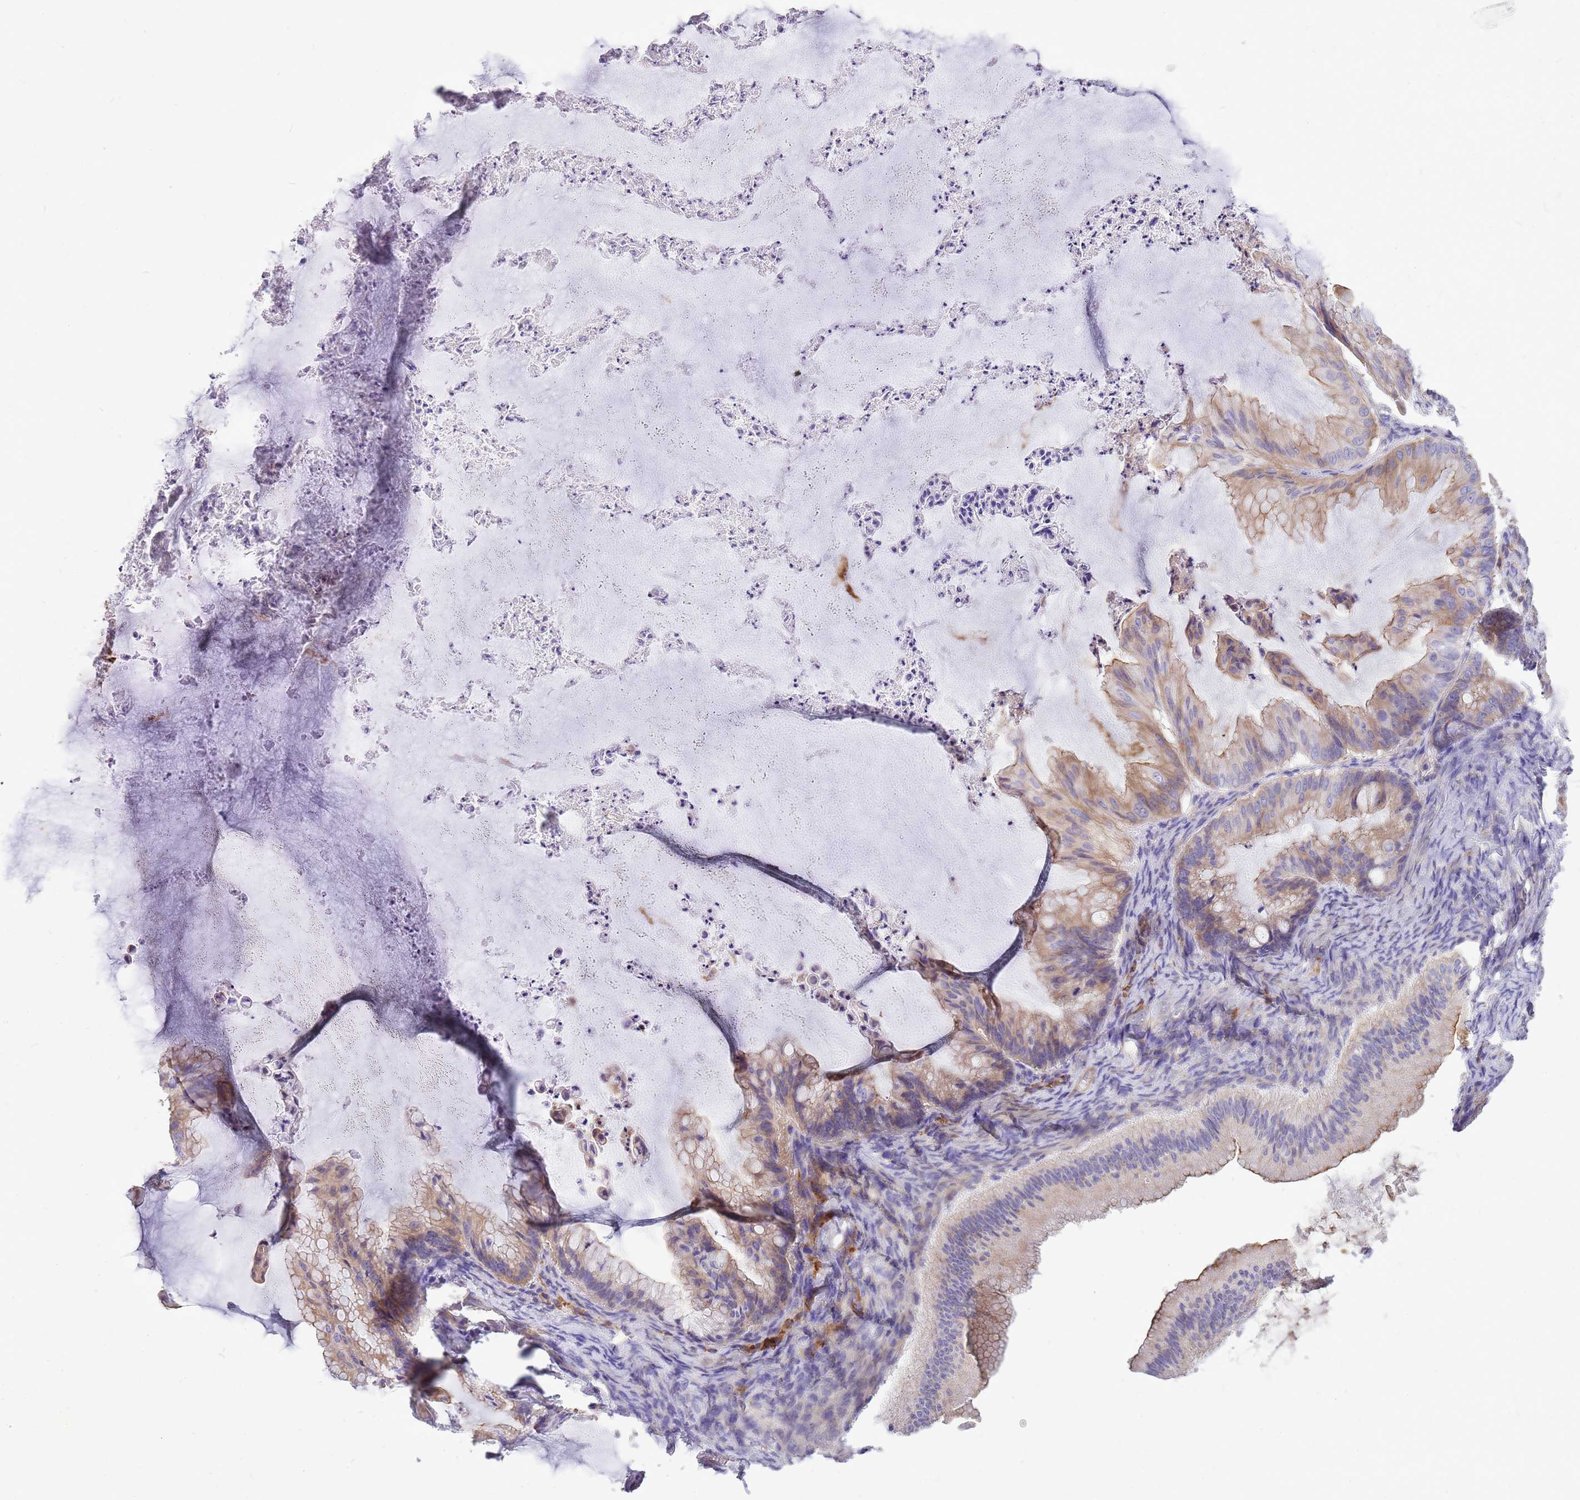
{"staining": {"intensity": "weak", "quantity": "25%-75%", "location": "cytoplasmic/membranous"}, "tissue": "ovarian cancer", "cell_type": "Tumor cells", "image_type": "cancer", "snomed": [{"axis": "morphology", "description": "Cystadenocarcinoma, mucinous, NOS"}, {"axis": "topography", "description": "Ovary"}], "caption": "Protein expression analysis of human ovarian mucinous cystadenocarcinoma reveals weak cytoplasmic/membranous positivity in about 25%-75% of tumor cells. Ihc stains the protein of interest in brown and the nuclei are stained blue.", "gene": "NTN4", "patient": {"sex": "female", "age": 71}}